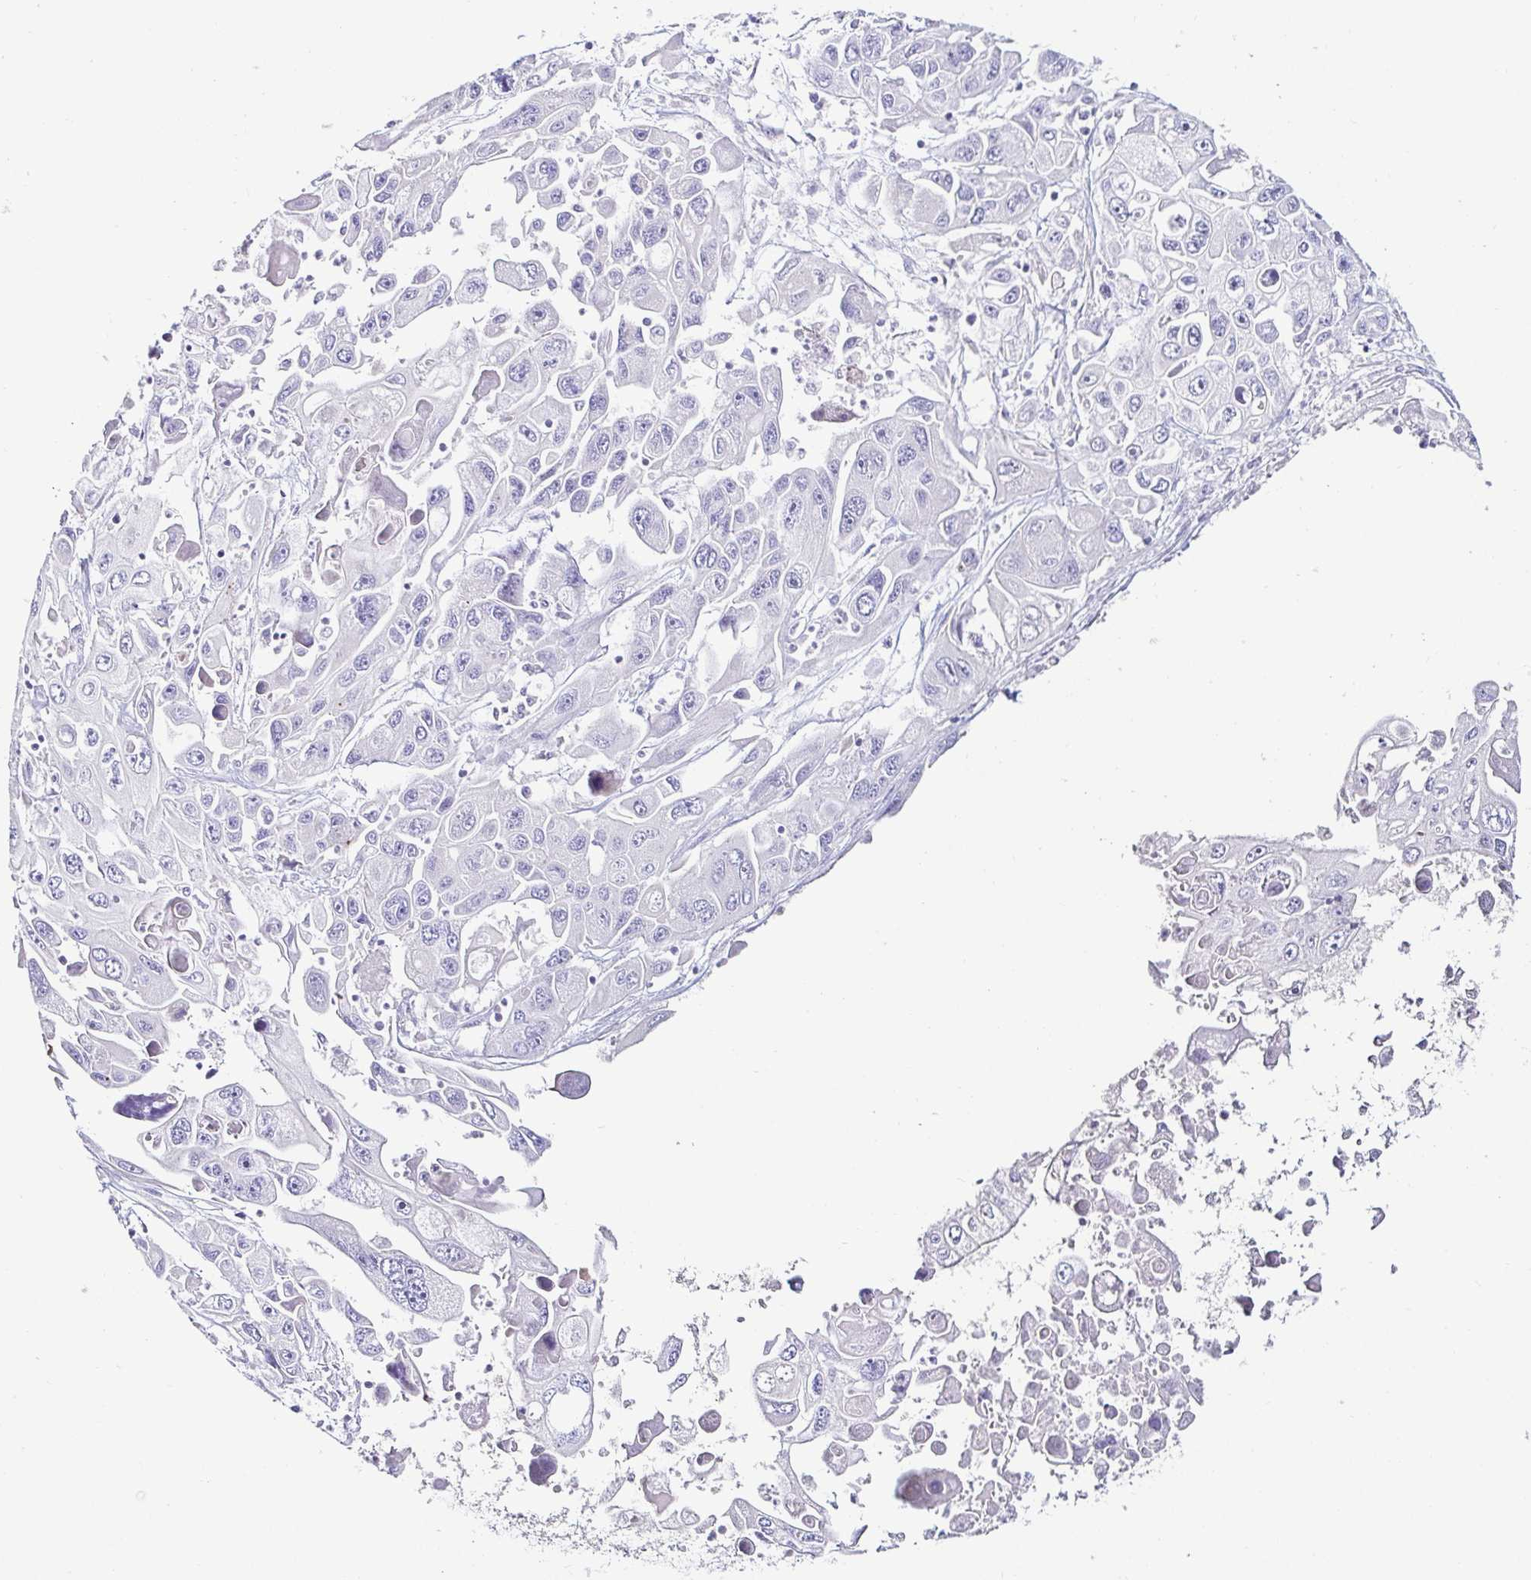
{"staining": {"intensity": "negative", "quantity": "none", "location": "none"}, "tissue": "pancreatic cancer", "cell_type": "Tumor cells", "image_type": "cancer", "snomed": [{"axis": "morphology", "description": "Adenocarcinoma, NOS"}, {"axis": "topography", "description": "Pancreas"}], "caption": "This is a photomicrograph of immunohistochemistry (IHC) staining of pancreatic cancer (adenocarcinoma), which shows no positivity in tumor cells. (Brightfield microscopy of DAB IHC at high magnification).", "gene": "C4orf17", "patient": {"sex": "male", "age": 70}}